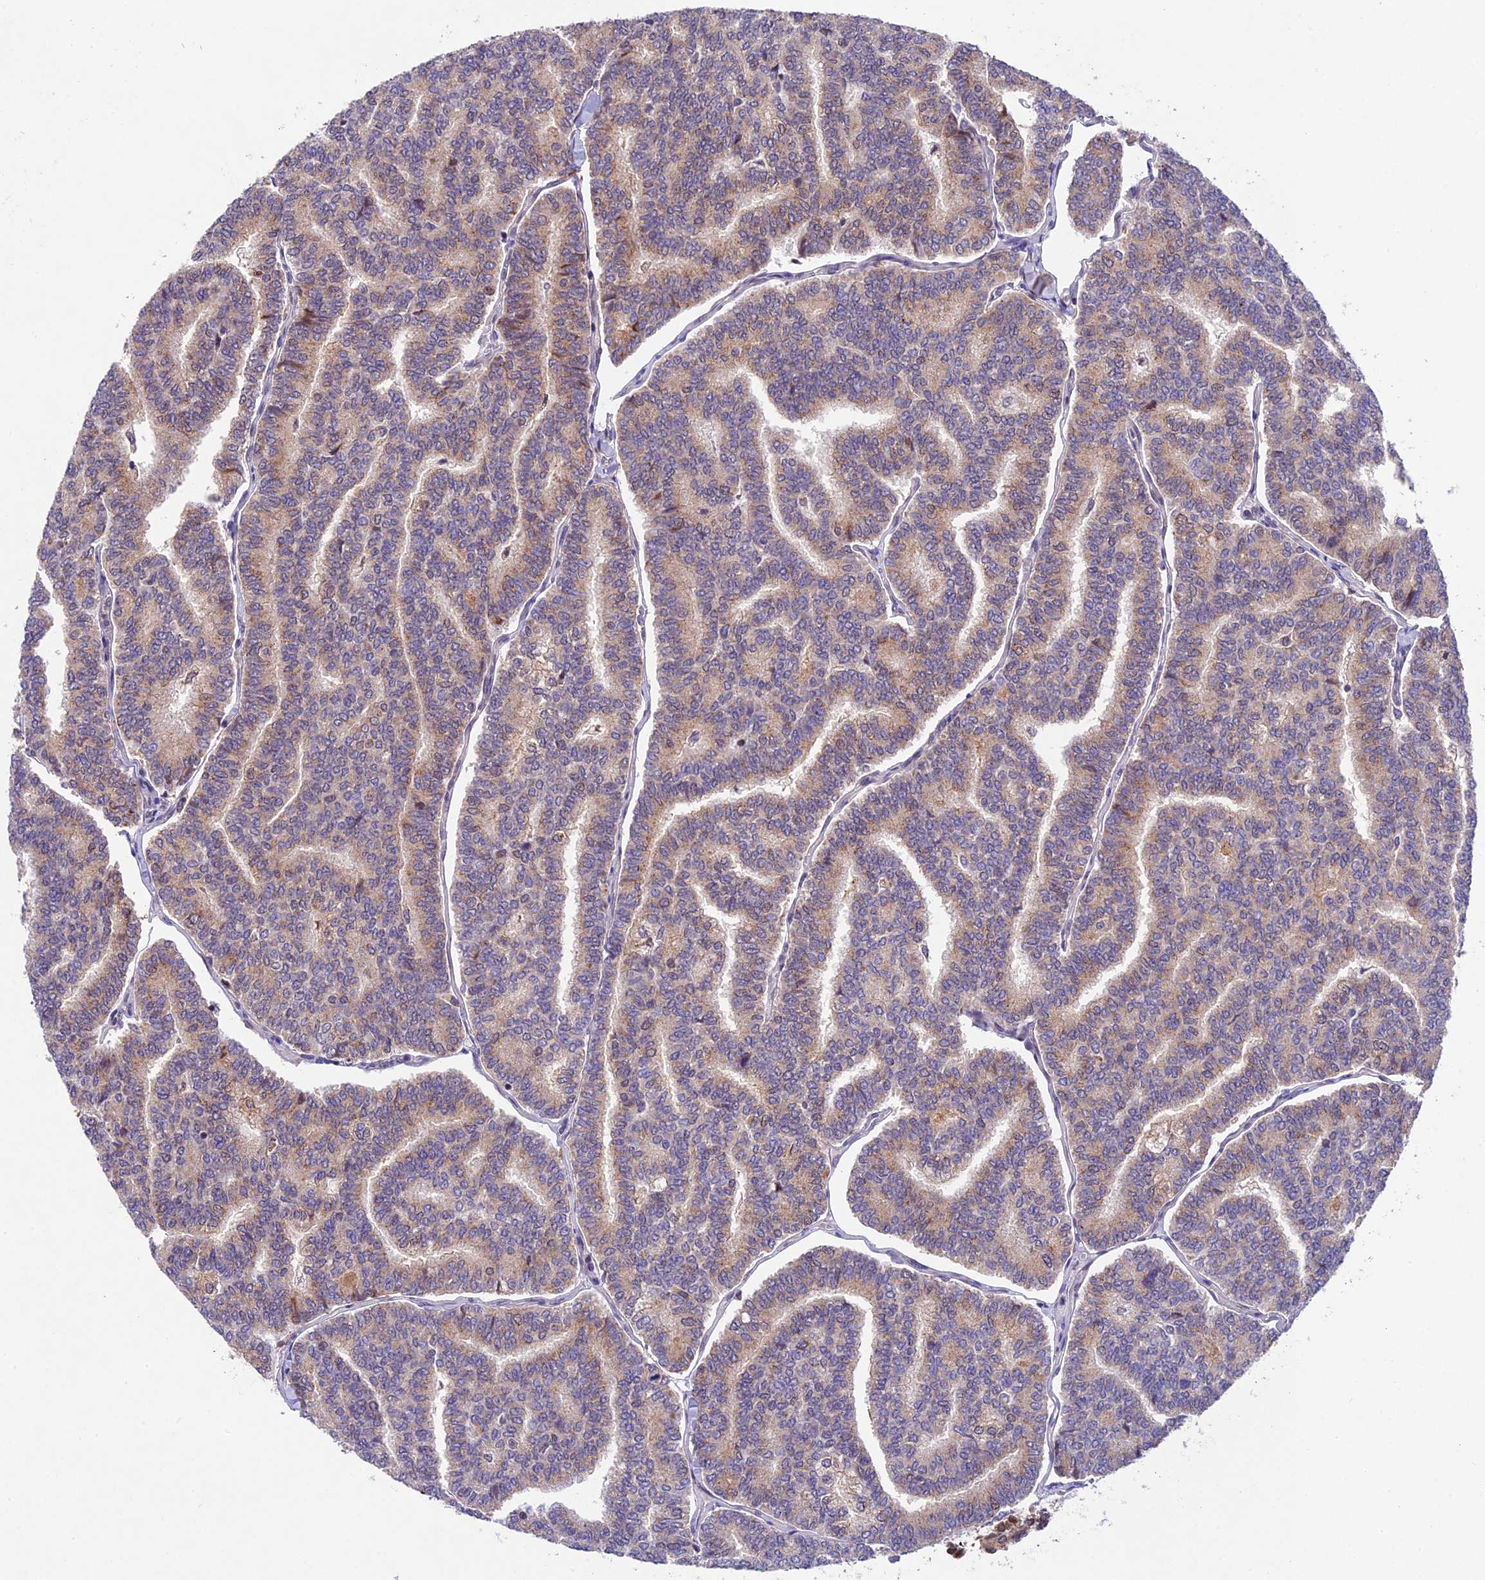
{"staining": {"intensity": "weak", "quantity": ">75%", "location": "cytoplasmic/membranous"}, "tissue": "thyroid cancer", "cell_type": "Tumor cells", "image_type": "cancer", "snomed": [{"axis": "morphology", "description": "Papillary adenocarcinoma, NOS"}, {"axis": "topography", "description": "Thyroid gland"}], "caption": "Immunohistochemical staining of human thyroid cancer displays low levels of weak cytoplasmic/membranous protein expression in about >75% of tumor cells.", "gene": "CCSER1", "patient": {"sex": "female", "age": 35}}